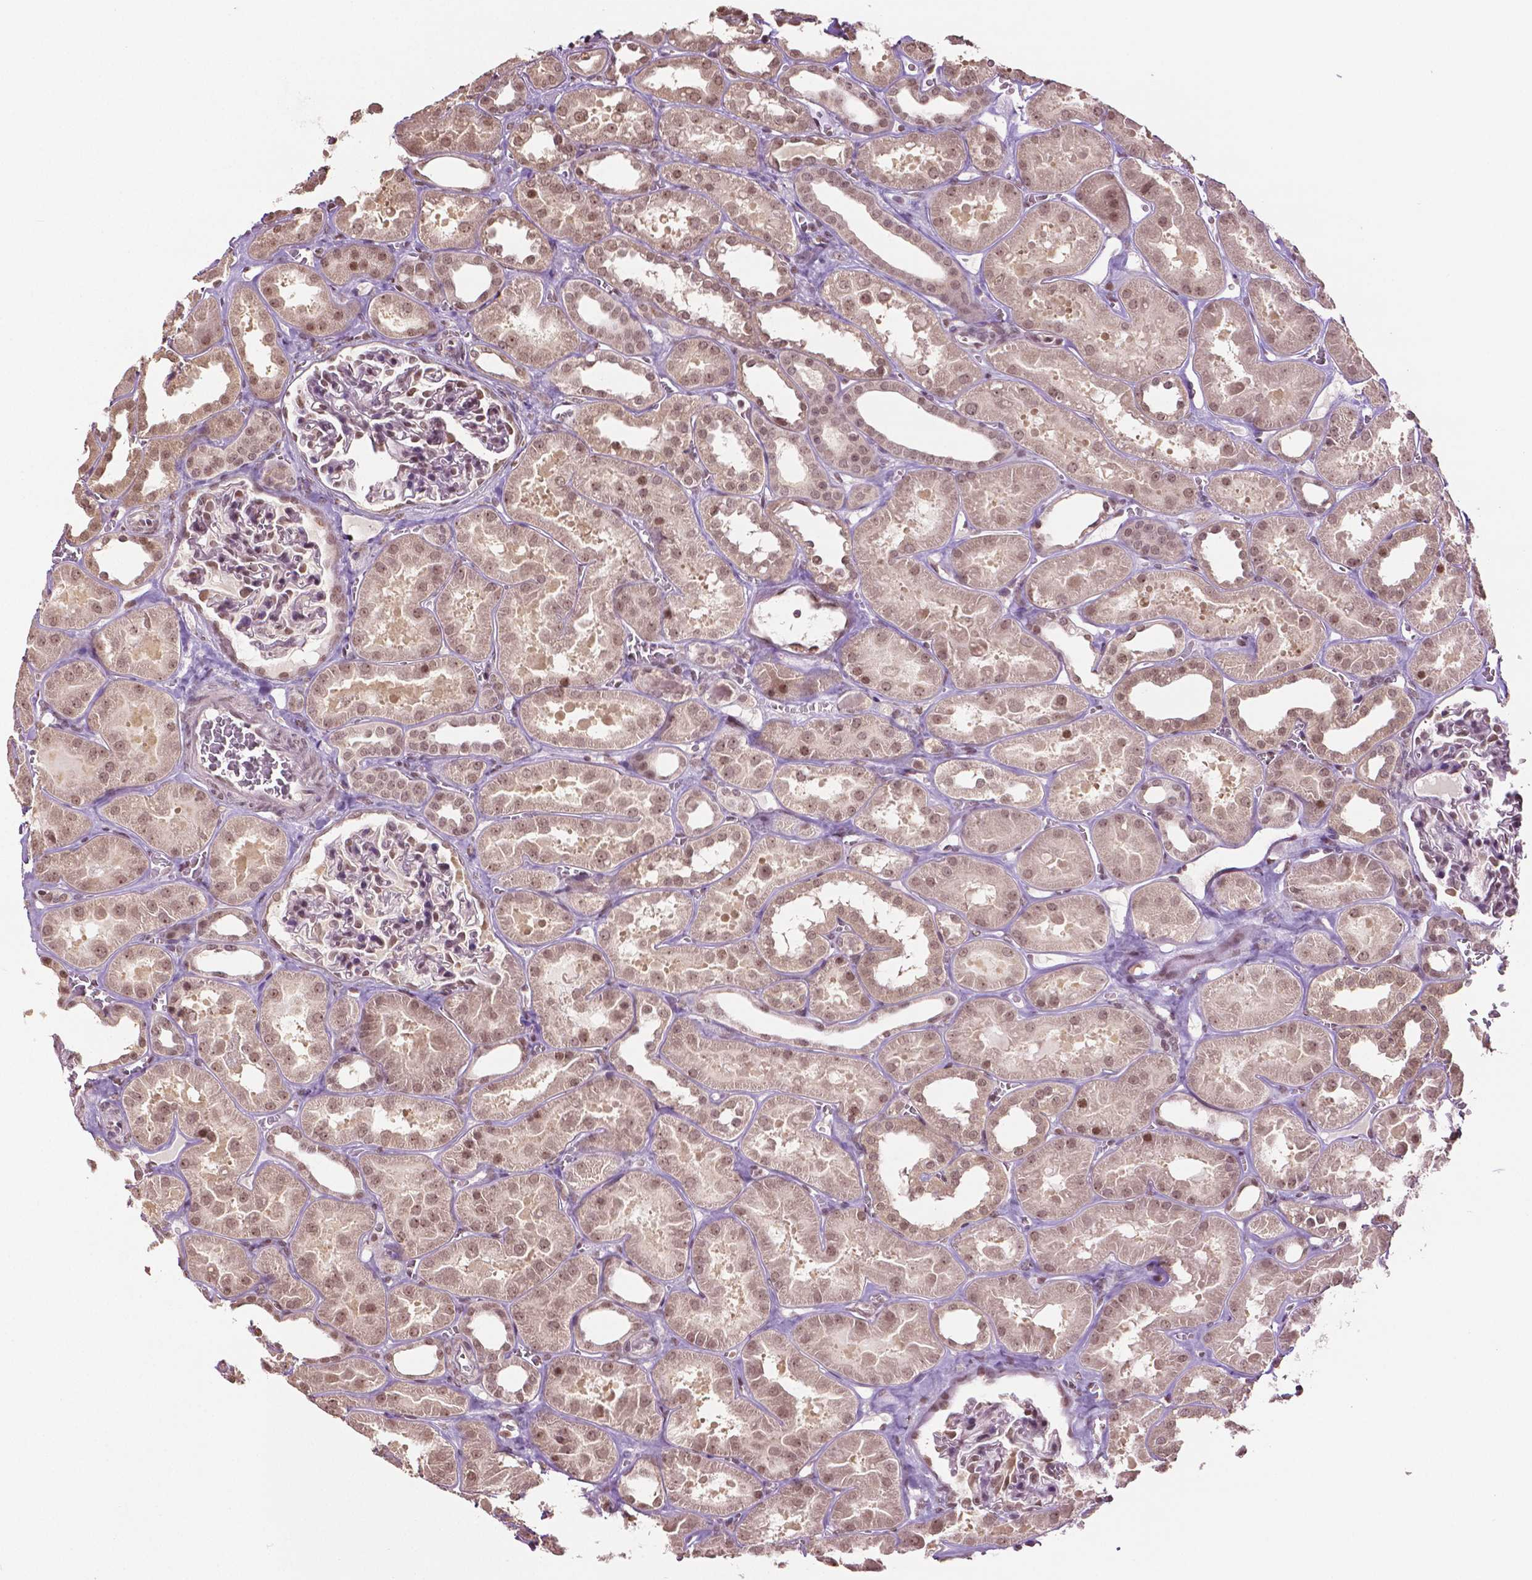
{"staining": {"intensity": "moderate", "quantity": ">75%", "location": "nuclear"}, "tissue": "kidney", "cell_type": "Cells in glomeruli", "image_type": "normal", "snomed": [{"axis": "morphology", "description": "Normal tissue, NOS"}, {"axis": "topography", "description": "Kidney"}], "caption": "Cells in glomeruli display medium levels of moderate nuclear positivity in about >75% of cells in benign human kidney. (IHC, brightfield microscopy, high magnification).", "gene": "DEK", "patient": {"sex": "female", "age": 41}}